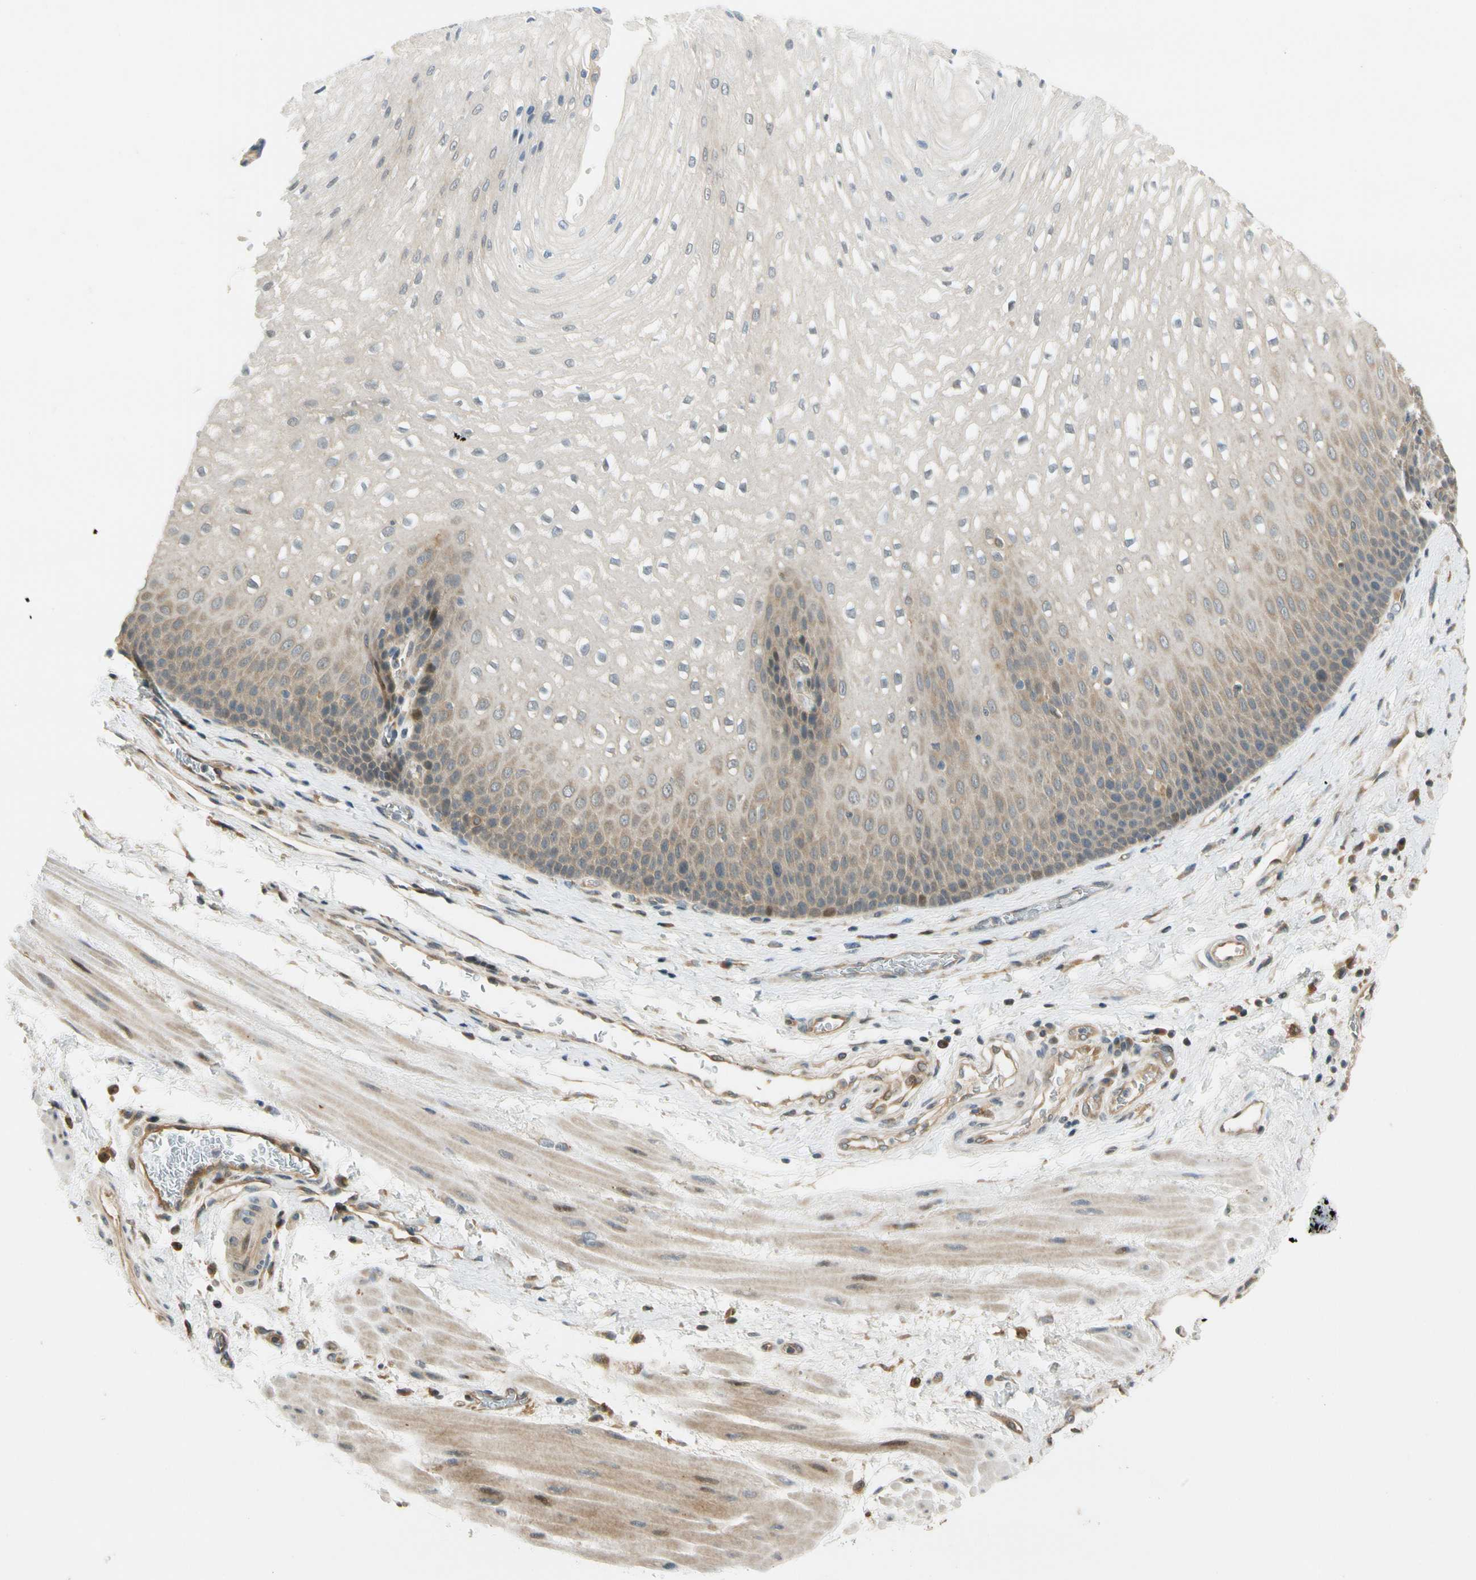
{"staining": {"intensity": "weak", "quantity": "25%-75%", "location": "cytoplasmic/membranous"}, "tissue": "esophagus", "cell_type": "Squamous epithelial cells", "image_type": "normal", "snomed": [{"axis": "morphology", "description": "Normal tissue, NOS"}, {"axis": "topography", "description": "Esophagus"}], "caption": "Immunohistochemical staining of benign human esophagus shows low levels of weak cytoplasmic/membranous expression in approximately 25%-75% of squamous epithelial cells.", "gene": "GATD1", "patient": {"sex": "male", "age": 48}}